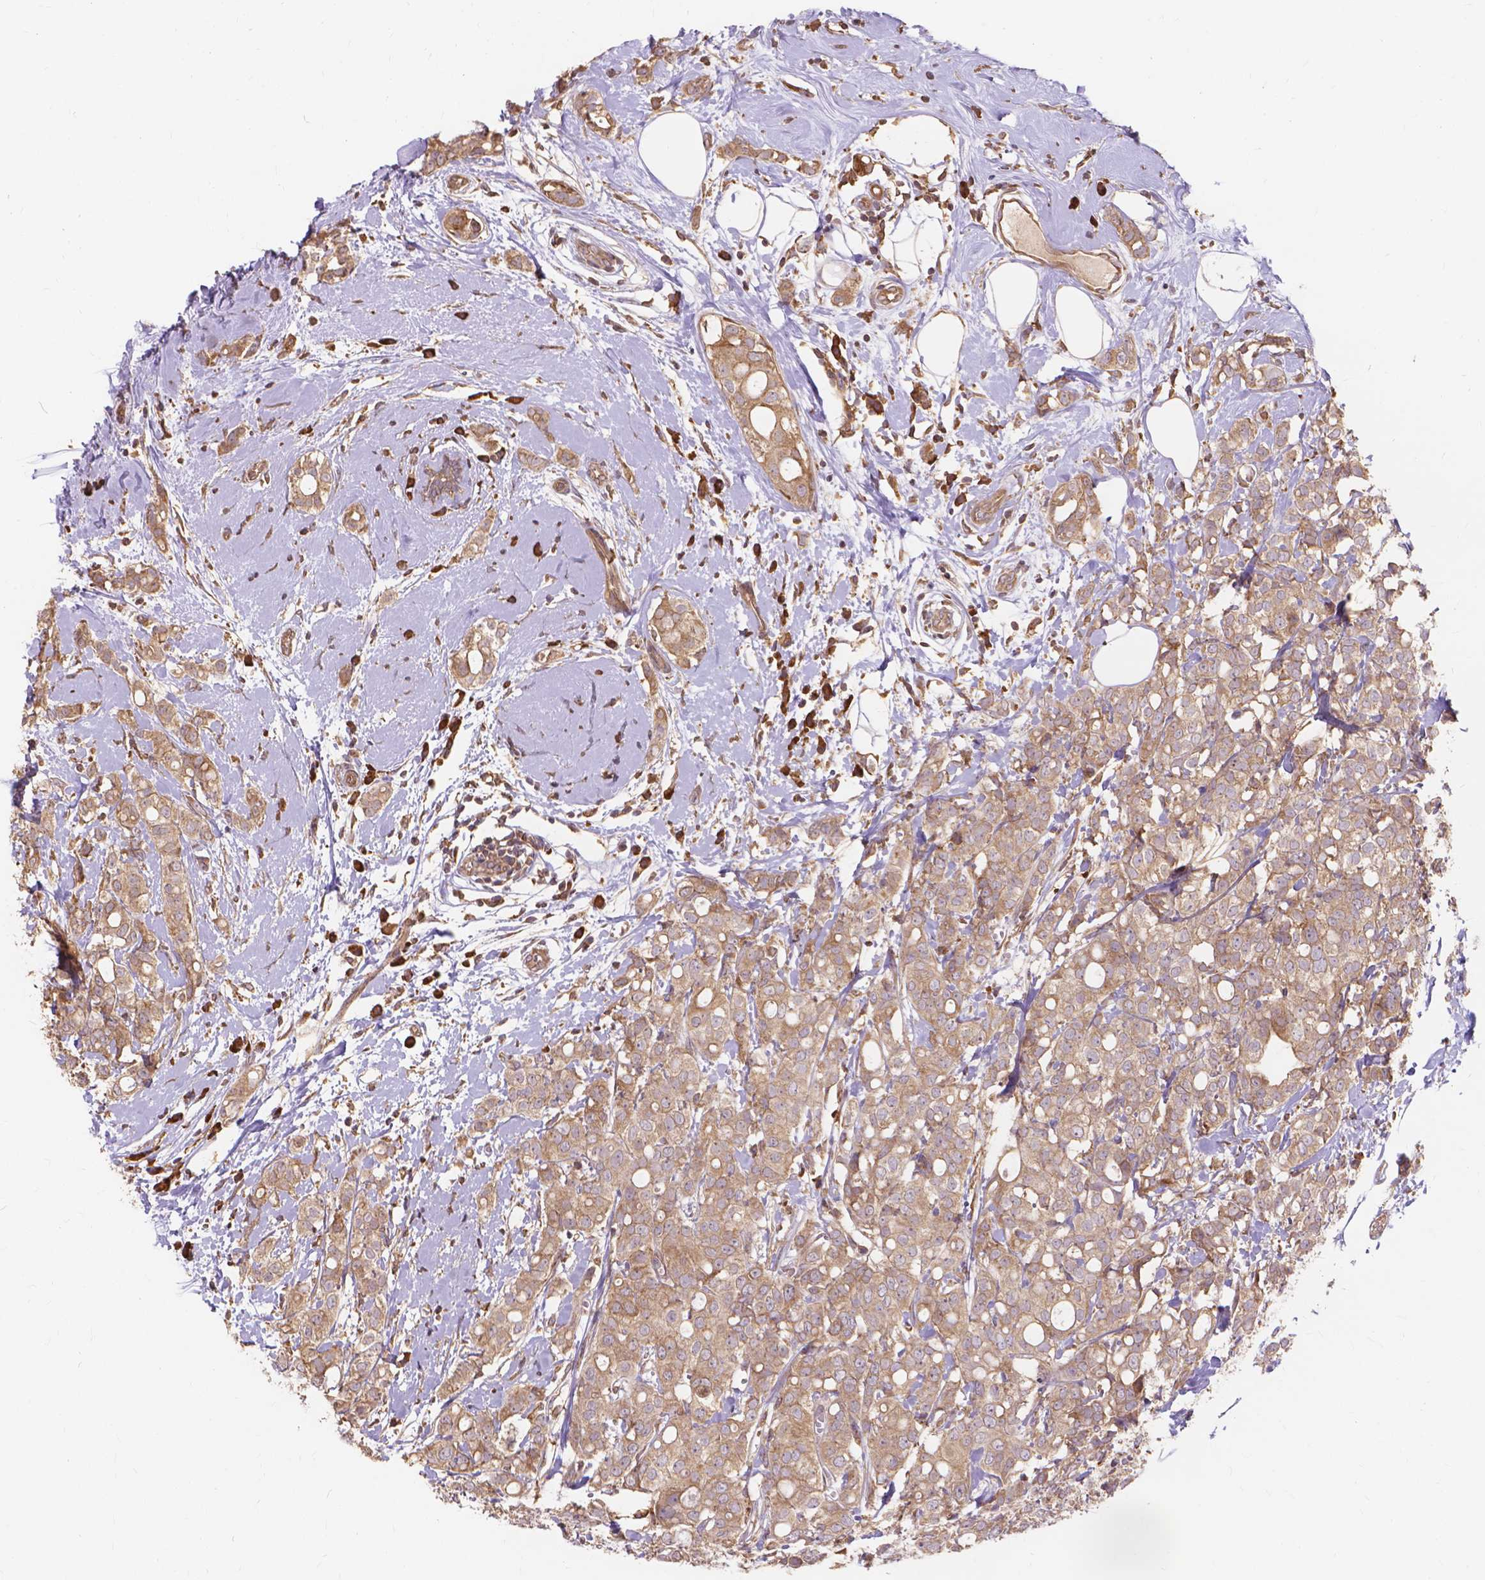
{"staining": {"intensity": "moderate", "quantity": ">75%", "location": "cytoplasmic/membranous"}, "tissue": "breast cancer", "cell_type": "Tumor cells", "image_type": "cancer", "snomed": [{"axis": "morphology", "description": "Duct carcinoma"}, {"axis": "topography", "description": "Breast"}], "caption": "Human breast invasive ductal carcinoma stained for a protein (brown) displays moderate cytoplasmic/membranous positive expression in approximately >75% of tumor cells.", "gene": "TAB2", "patient": {"sex": "female", "age": 40}}